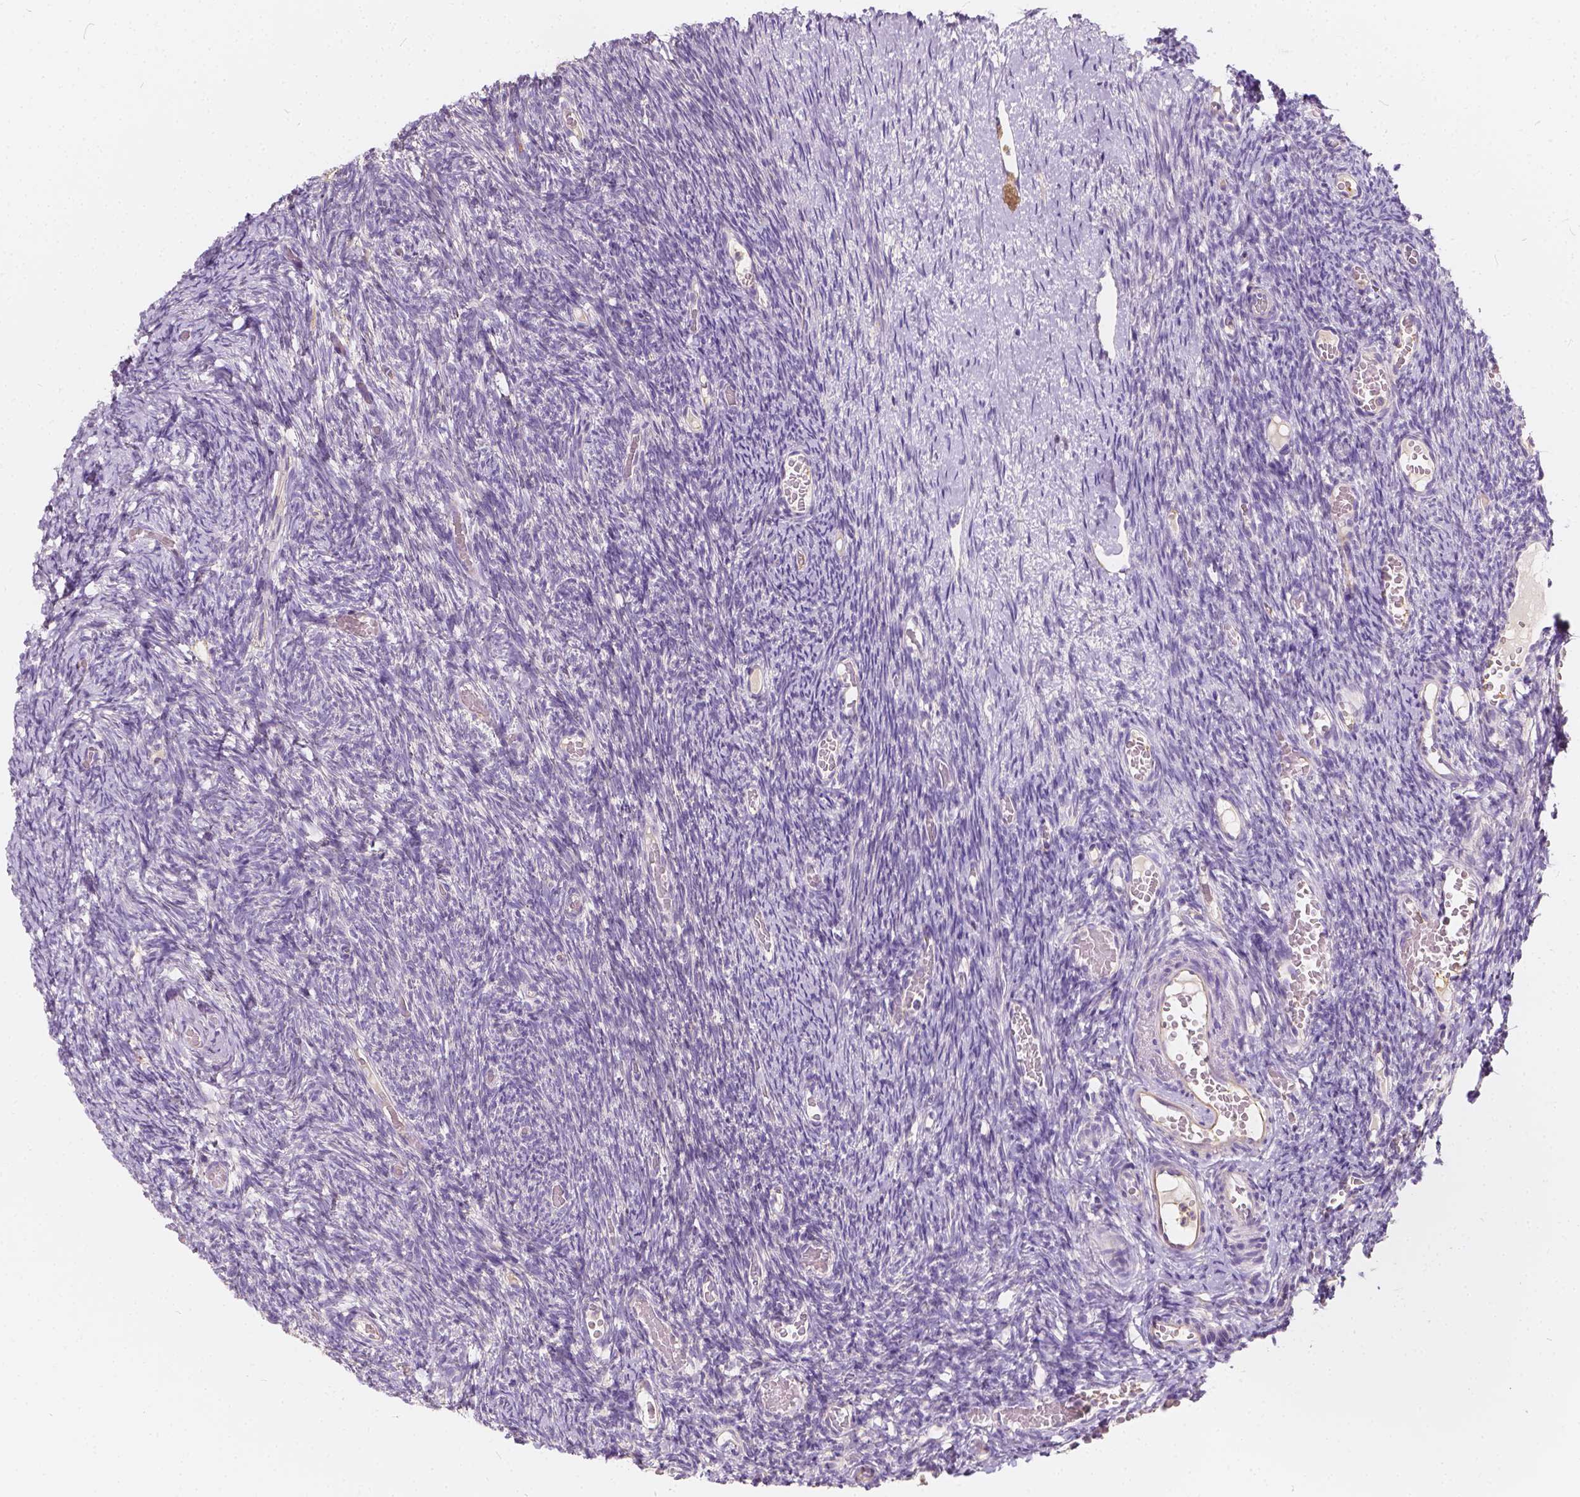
{"staining": {"intensity": "negative", "quantity": "none", "location": "none"}, "tissue": "ovary", "cell_type": "Ovarian stroma cells", "image_type": "normal", "snomed": [{"axis": "morphology", "description": "Normal tissue, NOS"}, {"axis": "topography", "description": "Ovary"}], "caption": "DAB (3,3'-diaminobenzidine) immunohistochemical staining of unremarkable ovary displays no significant staining in ovarian stroma cells.", "gene": "KIAA0513", "patient": {"sex": "female", "age": 39}}